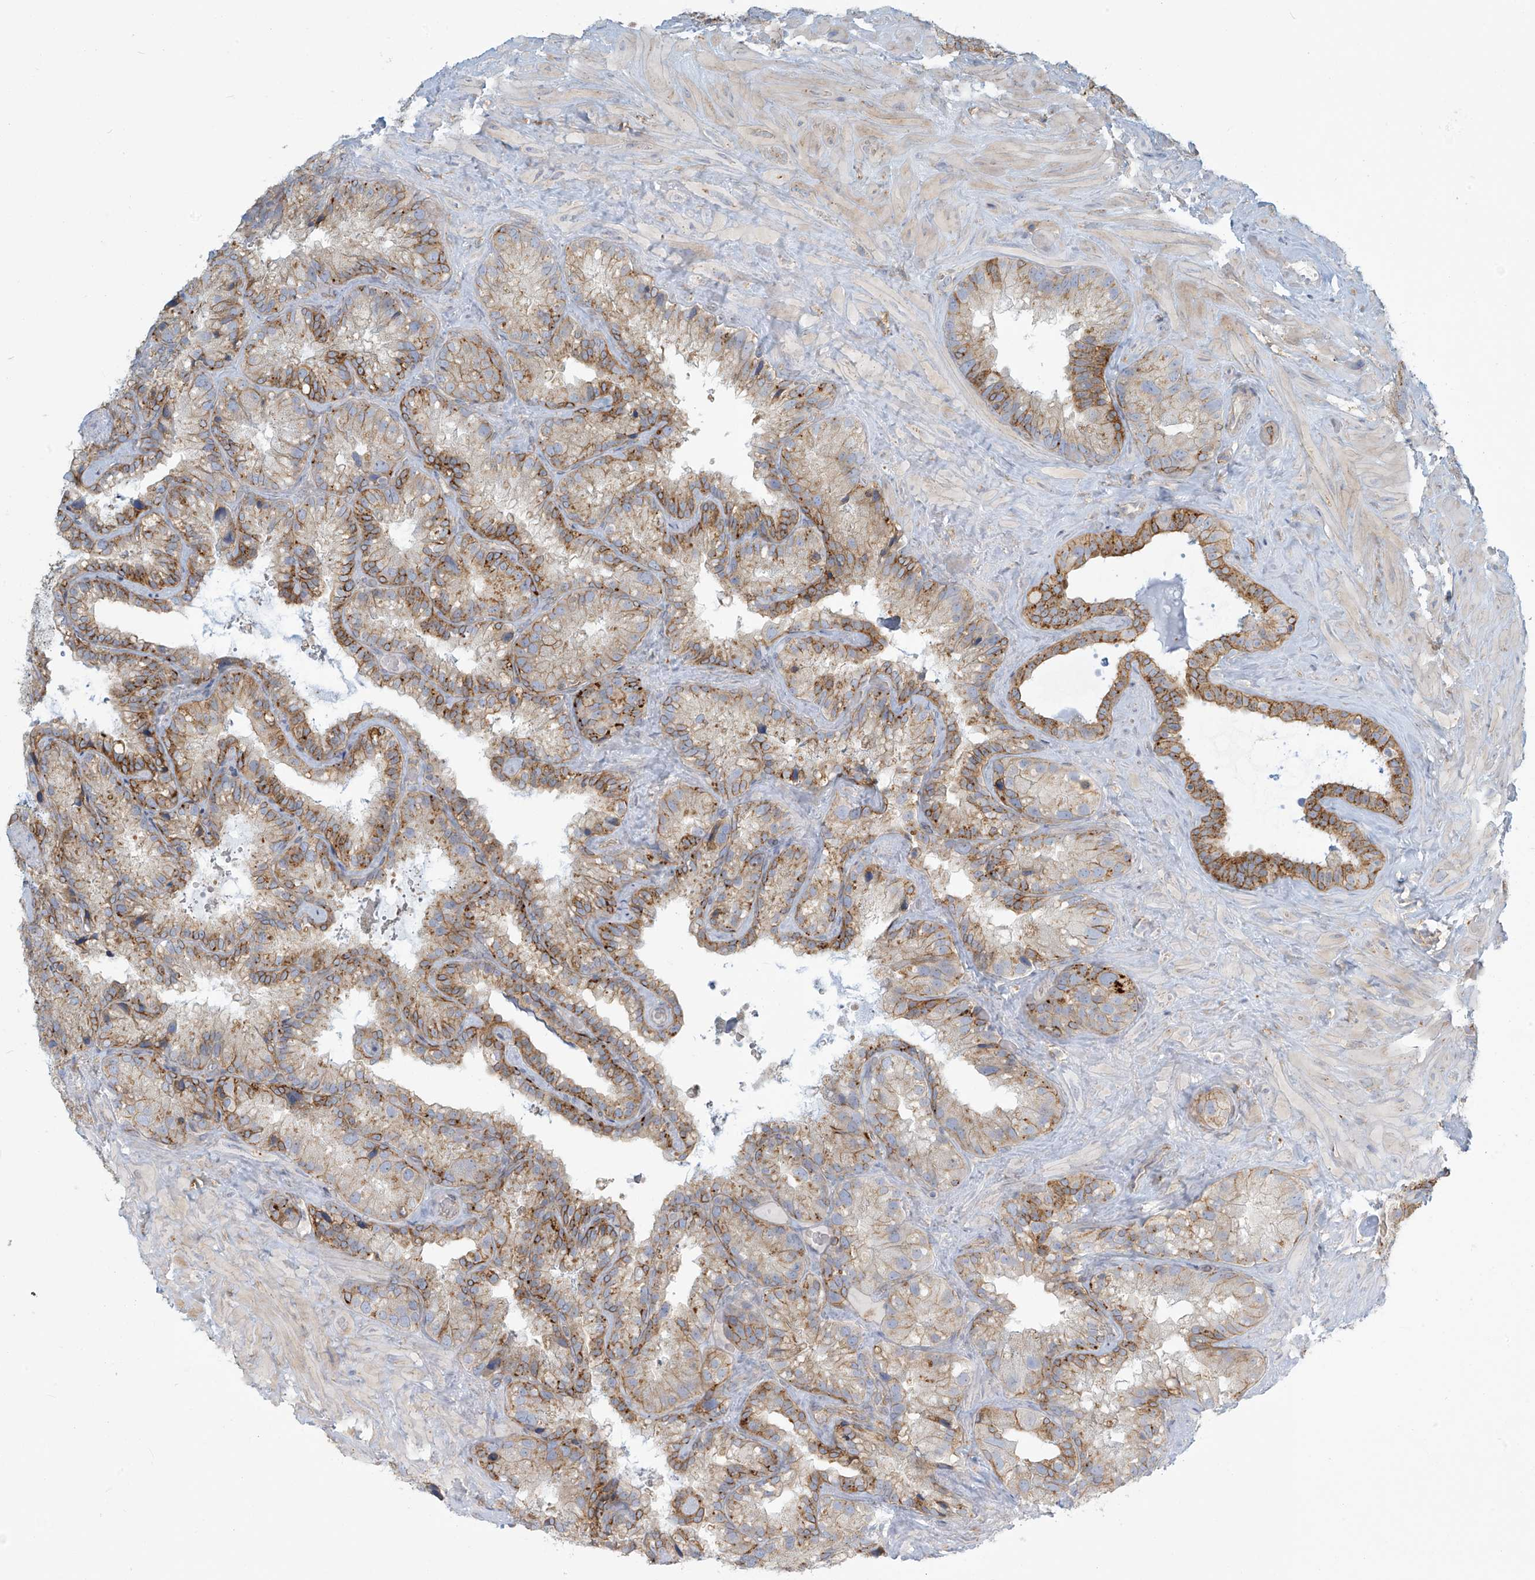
{"staining": {"intensity": "strong", "quantity": "<25%", "location": "cytoplasmic/membranous"}, "tissue": "seminal vesicle", "cell_type": "Glandular cells", "image_type": "normal", "snomed": [{"axis": "morphology", "description": "Normal tissue, NOS"}, {"axis": "topography", "description": "Prostate"}, {"axis": "topography", "description": "Seminal veicle"}], "caption": "Seminal vesicle stained with DAB (3,3'-diaminobenzidine) IHC demonstrates medium levels of strong cytoplasmic/membranous staining in about <25% of glandular cells.", "gene": "LZTS3", "patient": {"sex": "male", "age": 68}}